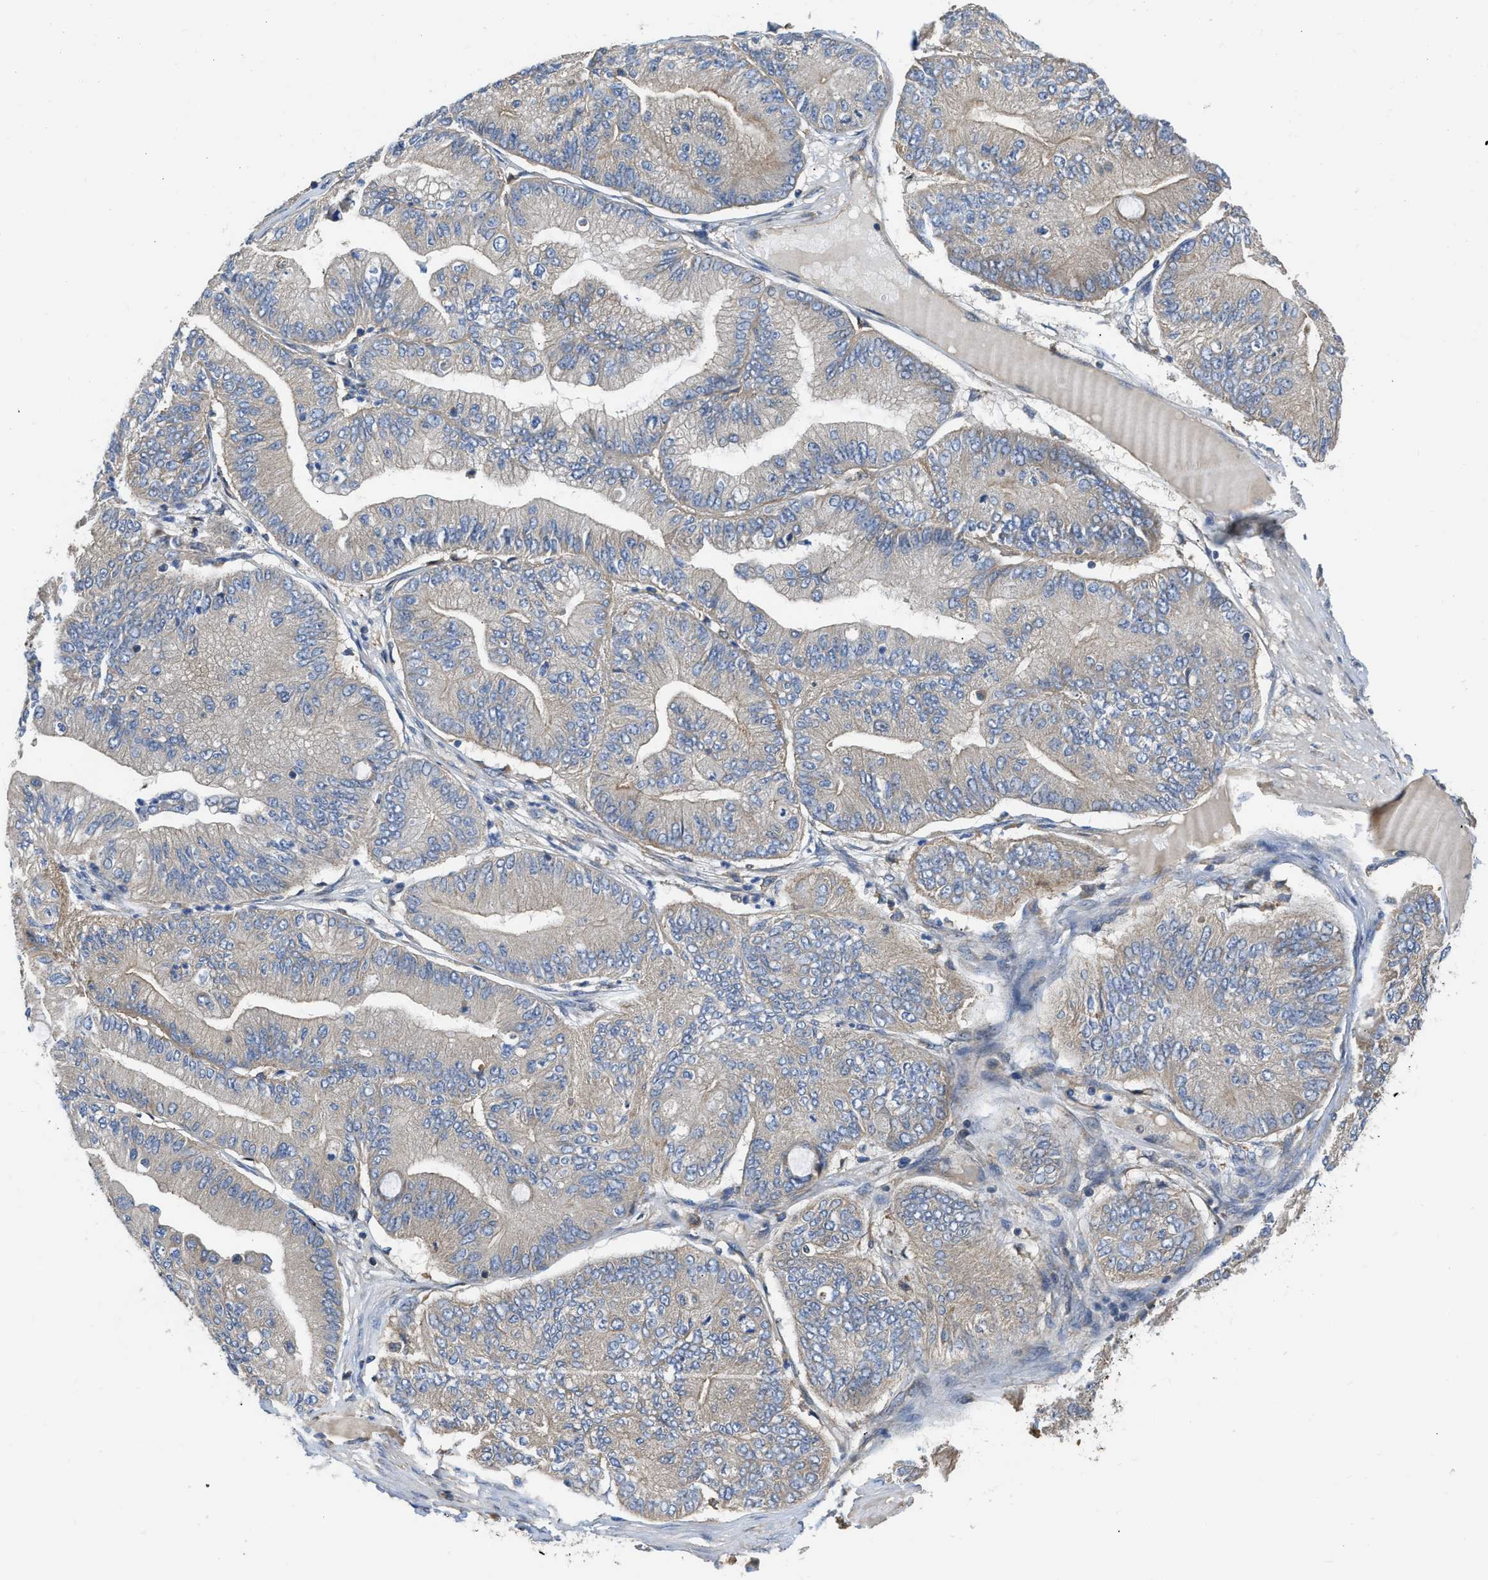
{"staining": {"intensity": "negative", "quantity": "none", "location": "none"}, "tissue": "ovarian cancer", "cell_type": "Tumor cells", "image_type": "cancer", "snomed": [{"axis": "morphology", "description": "Cystadenocarcinoma, mucinous, NOS"}, {"axis": "topography", "description": "Ovary"}], "caption": "Photomicrograph shows no significant protein expression in tumor cells of ovarian cancer.", "gene": "FLNB", "patient": {"sex": "female", "age": 61}}